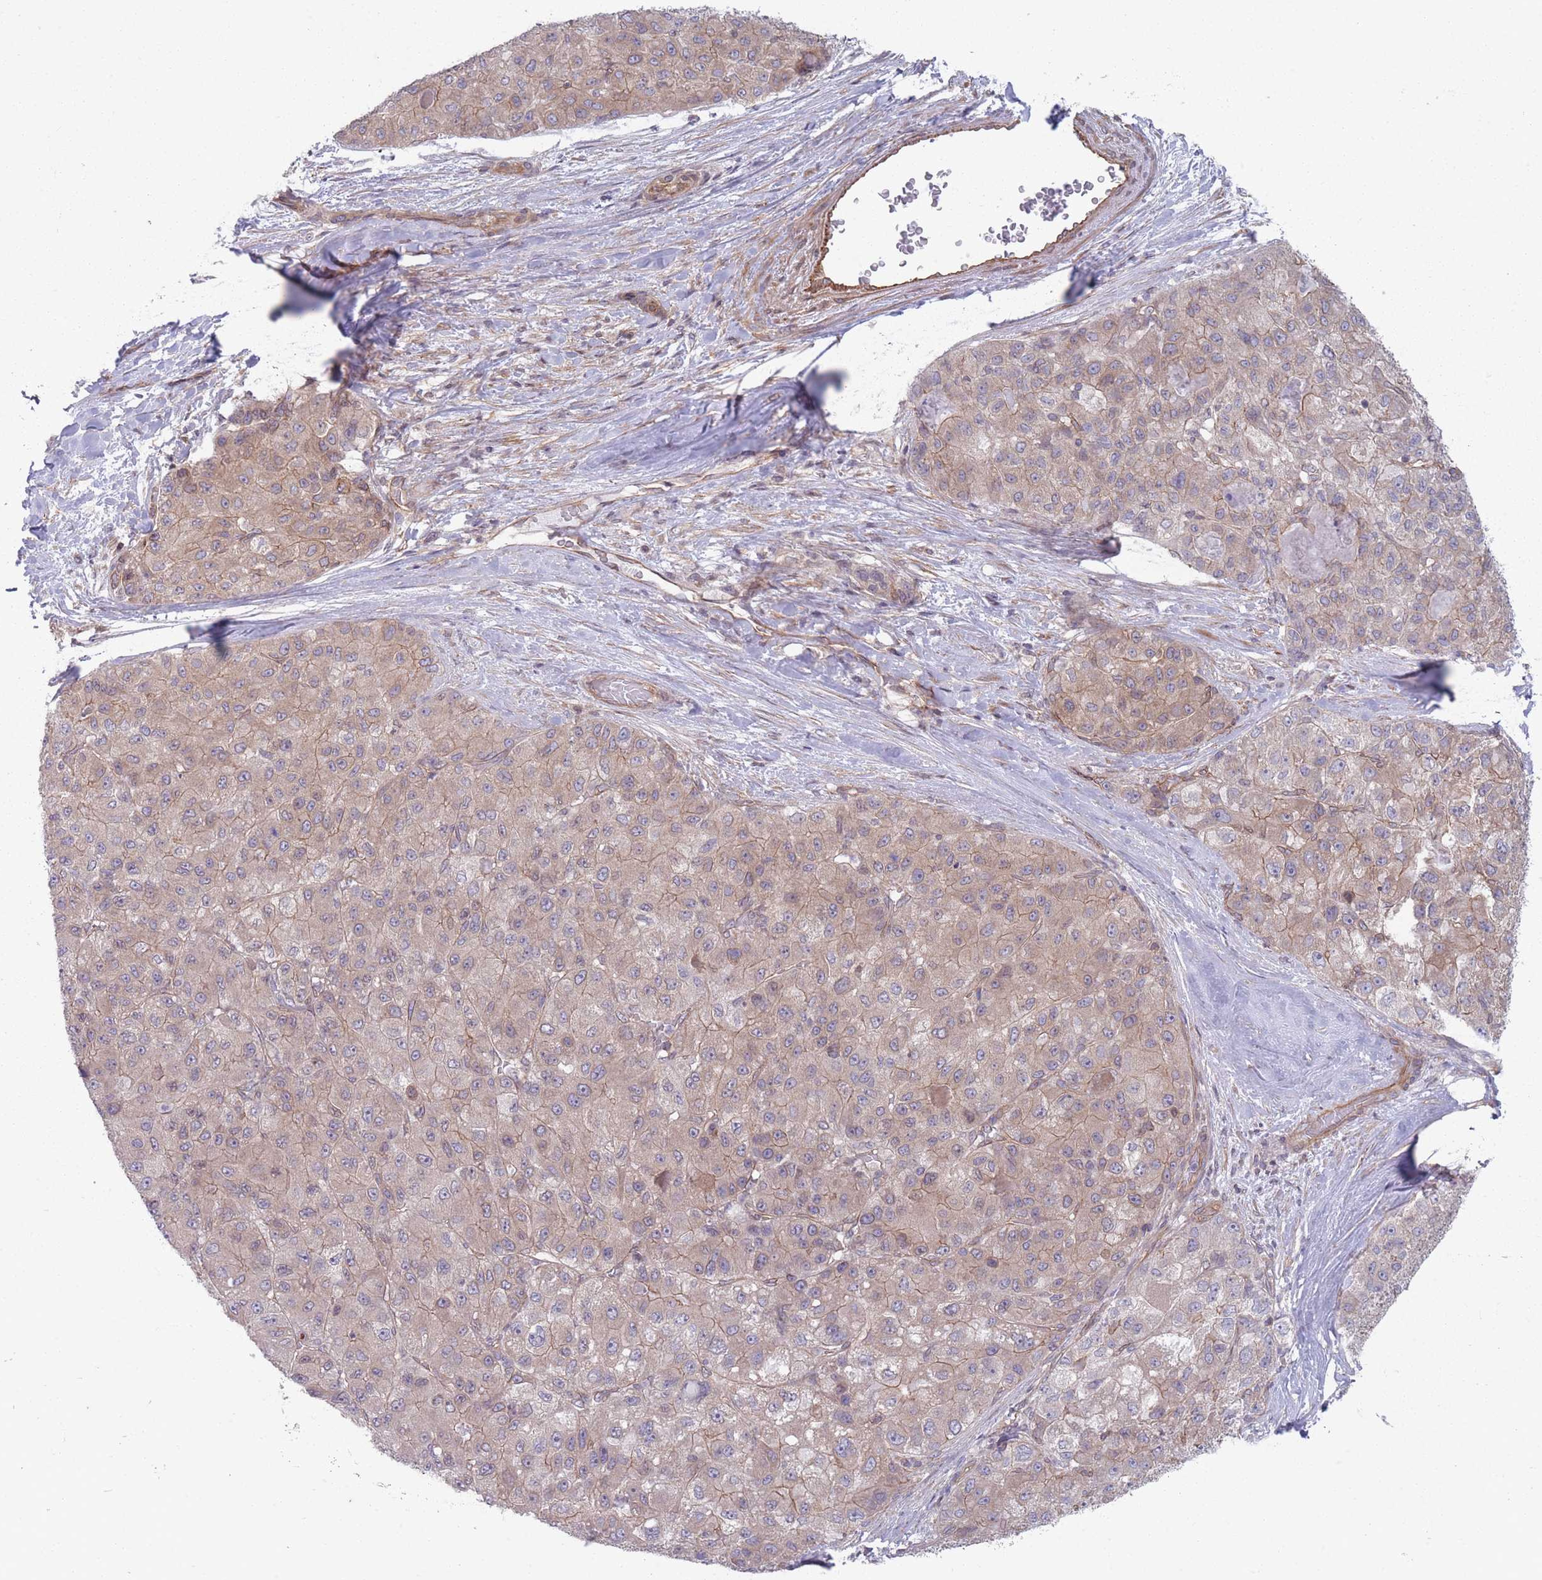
{"staining": {"intensity": "moderate", "quantity": ">75%", "location": "cytoplasmic/membranous"}, "tissue": "liver cancer", "cell_type": "Tumor cells", "image_type": "cancer", "snomed": [{"axis": "morphology", "description": "Carcinoma, Hepatocellular, NOS"}, {"axis": "topography", "description": "Liver"}], "caption": "Immunohistochemistry (IHC) image of human liver cancer (hepatocellular carcinoma) stained for a protein (brown), which reveals medium levels of moderate cytoplasmic/membranous staining in about >75% of tumor cells.", "gene": "VRK2", "patient": {"sex": "male", "age": 80}}